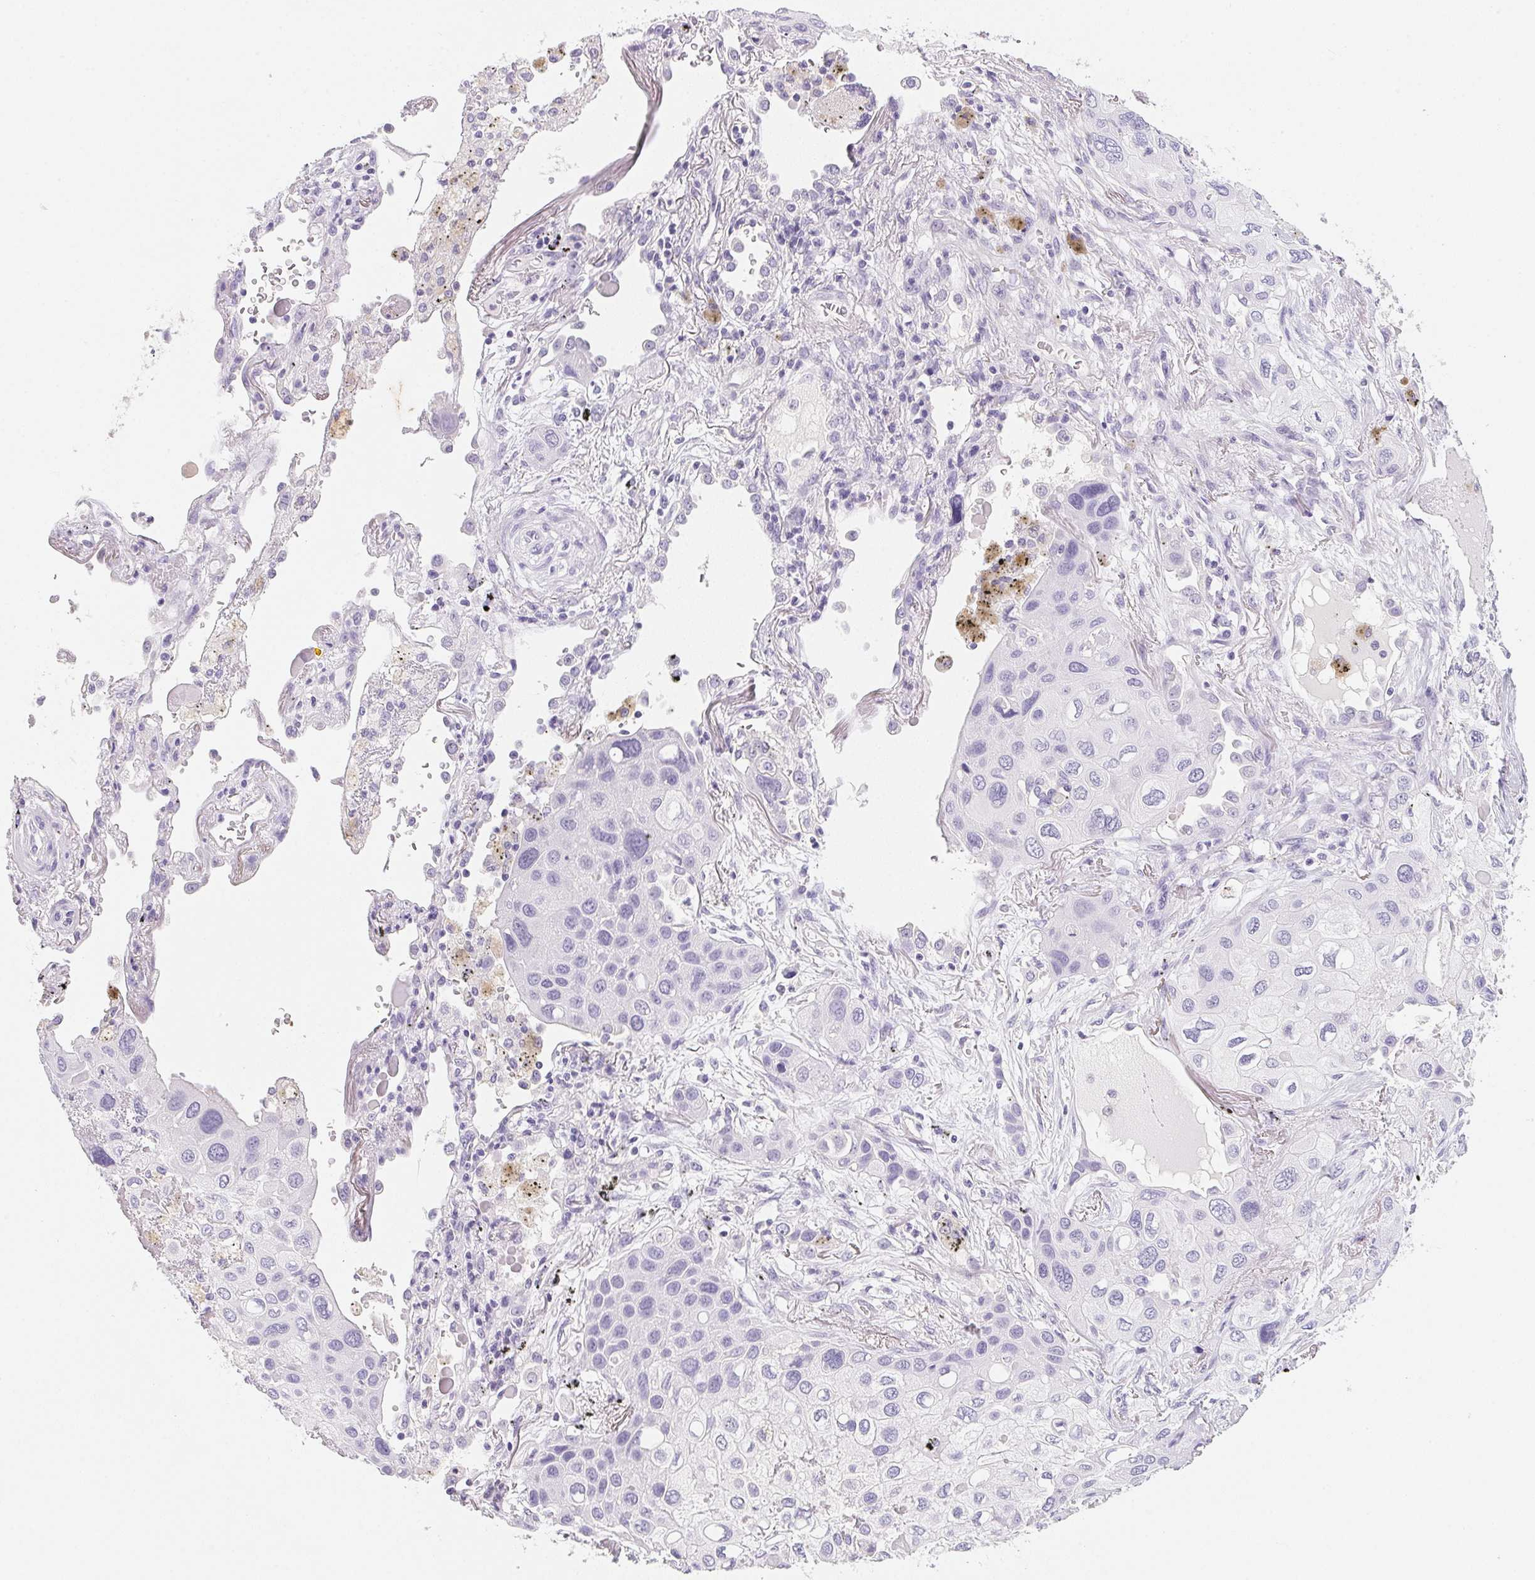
{"staining": {"intensity": "negative", "quantity": "none", "location": "none"}, "tissue": "lung cancer", "cell_type": "Tumor cells", "image_type": "cancer", "snomed": [{"axis": "morphology", "description": "Squamous cell carcinoma, NOS"}, {"axis": "morphology", "description": "Squamous cell carcinoma, metastatic, NOS"}, {"axis": "topography", "description": "Lung"}], "caption": "DAB immunohistochemical staining of human lung metastatic squamous cell carcinoma reveals no significant positivity in tumor cells.", "gene": "ACP3", "patient": {"sex": "male", "age": 59}}